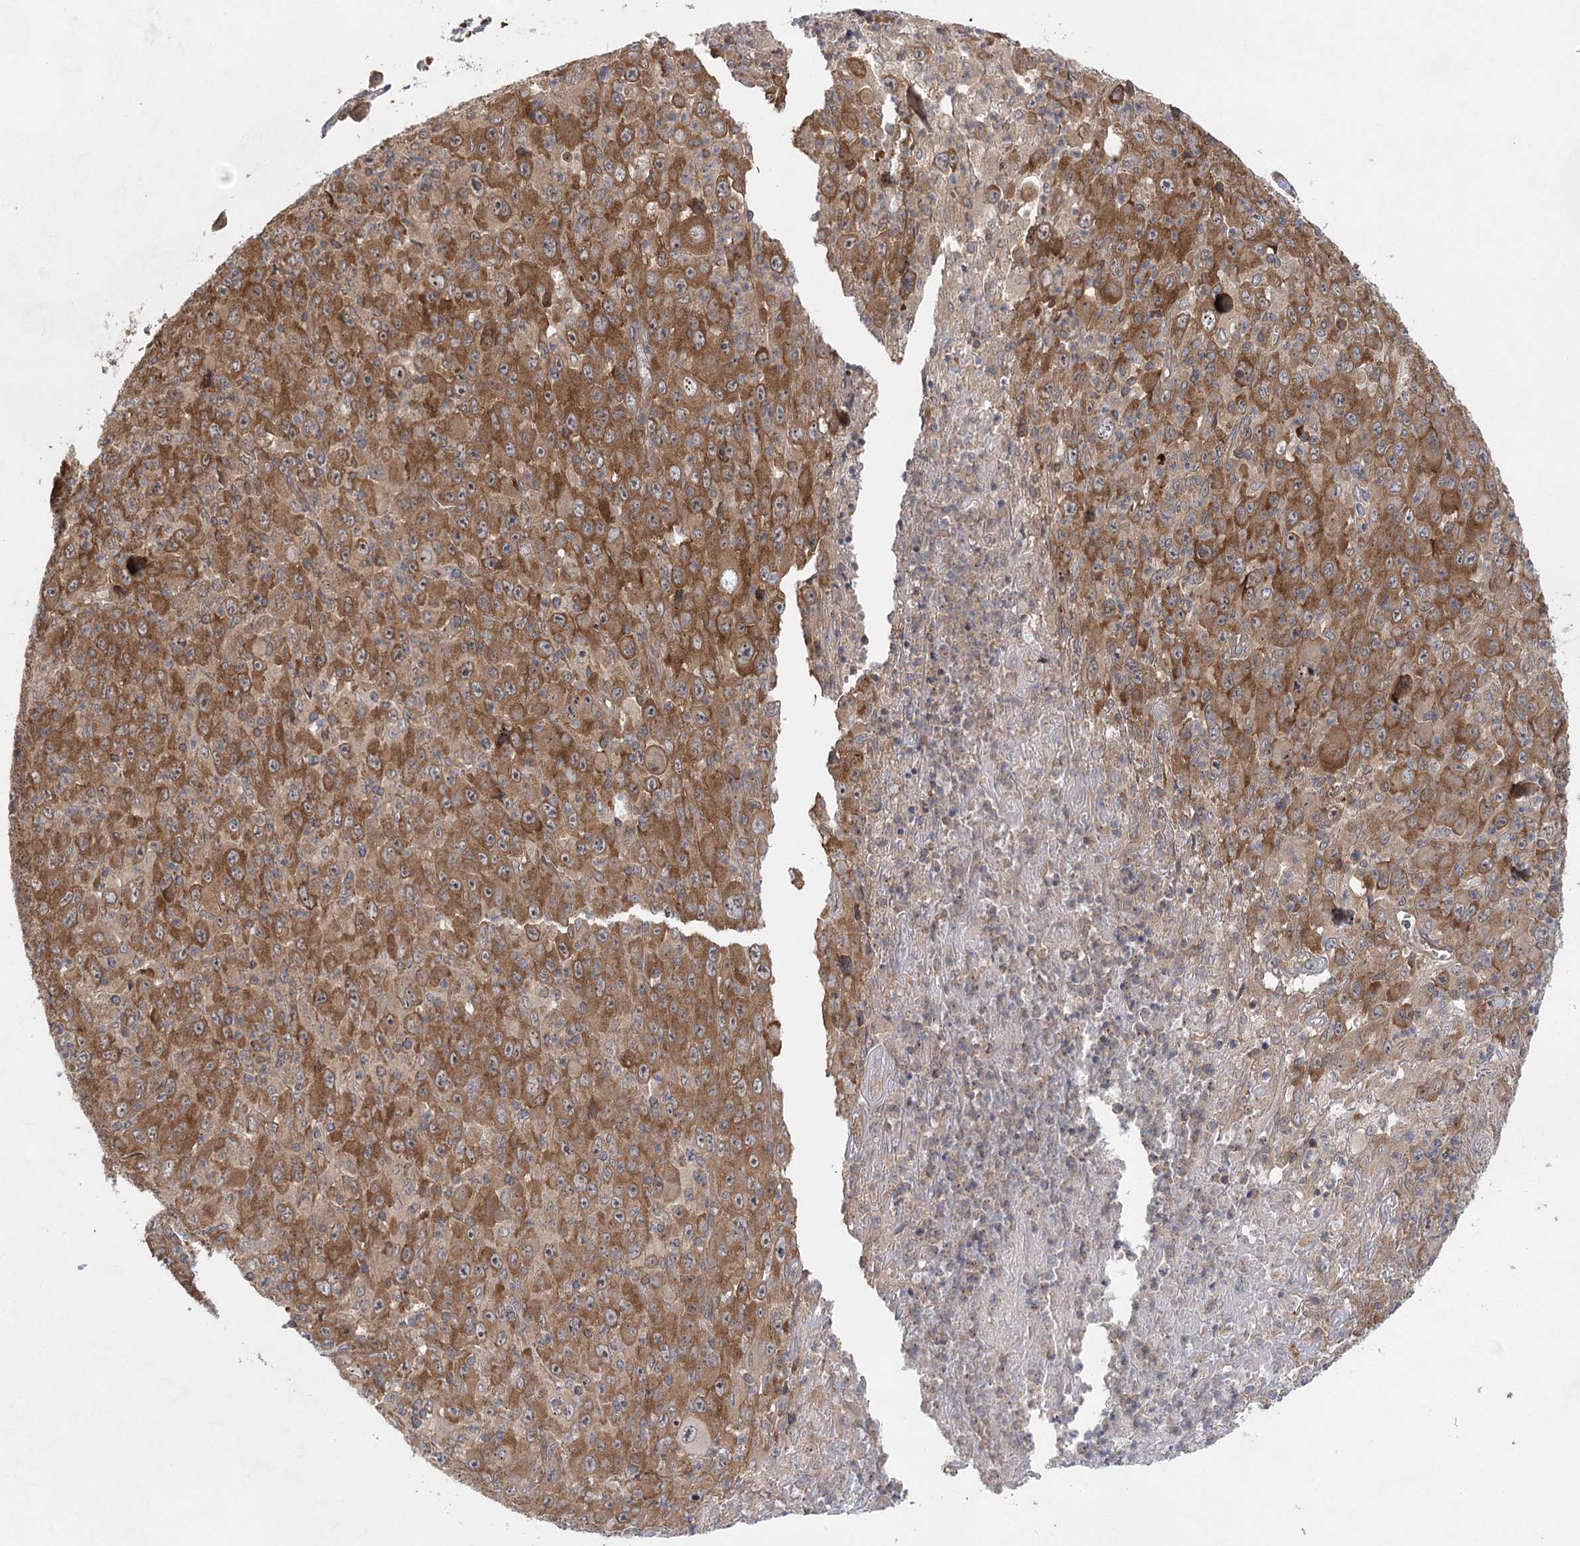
{"staining": {"intensity": "moderate", "quantity": ">75%", "location": "cytoplasmic/membranous"}, "tissue": "melanoma", "cell_type": "Tumor cells", "image_type": "cancer", "snomed": [{"axis": "morphology", "description": "Malignant melanoma, Metastatic site"}, {"axis": "topography", "description": "Skin"}], "caption": "The immunohistochemical stain labels moderate cytoplasmic/membranous expression in tumor cells of malignant melanoma (metastatic site) tissue.", "gene": "EIF3A", "patient": {"sex": "female", "age": 56}}